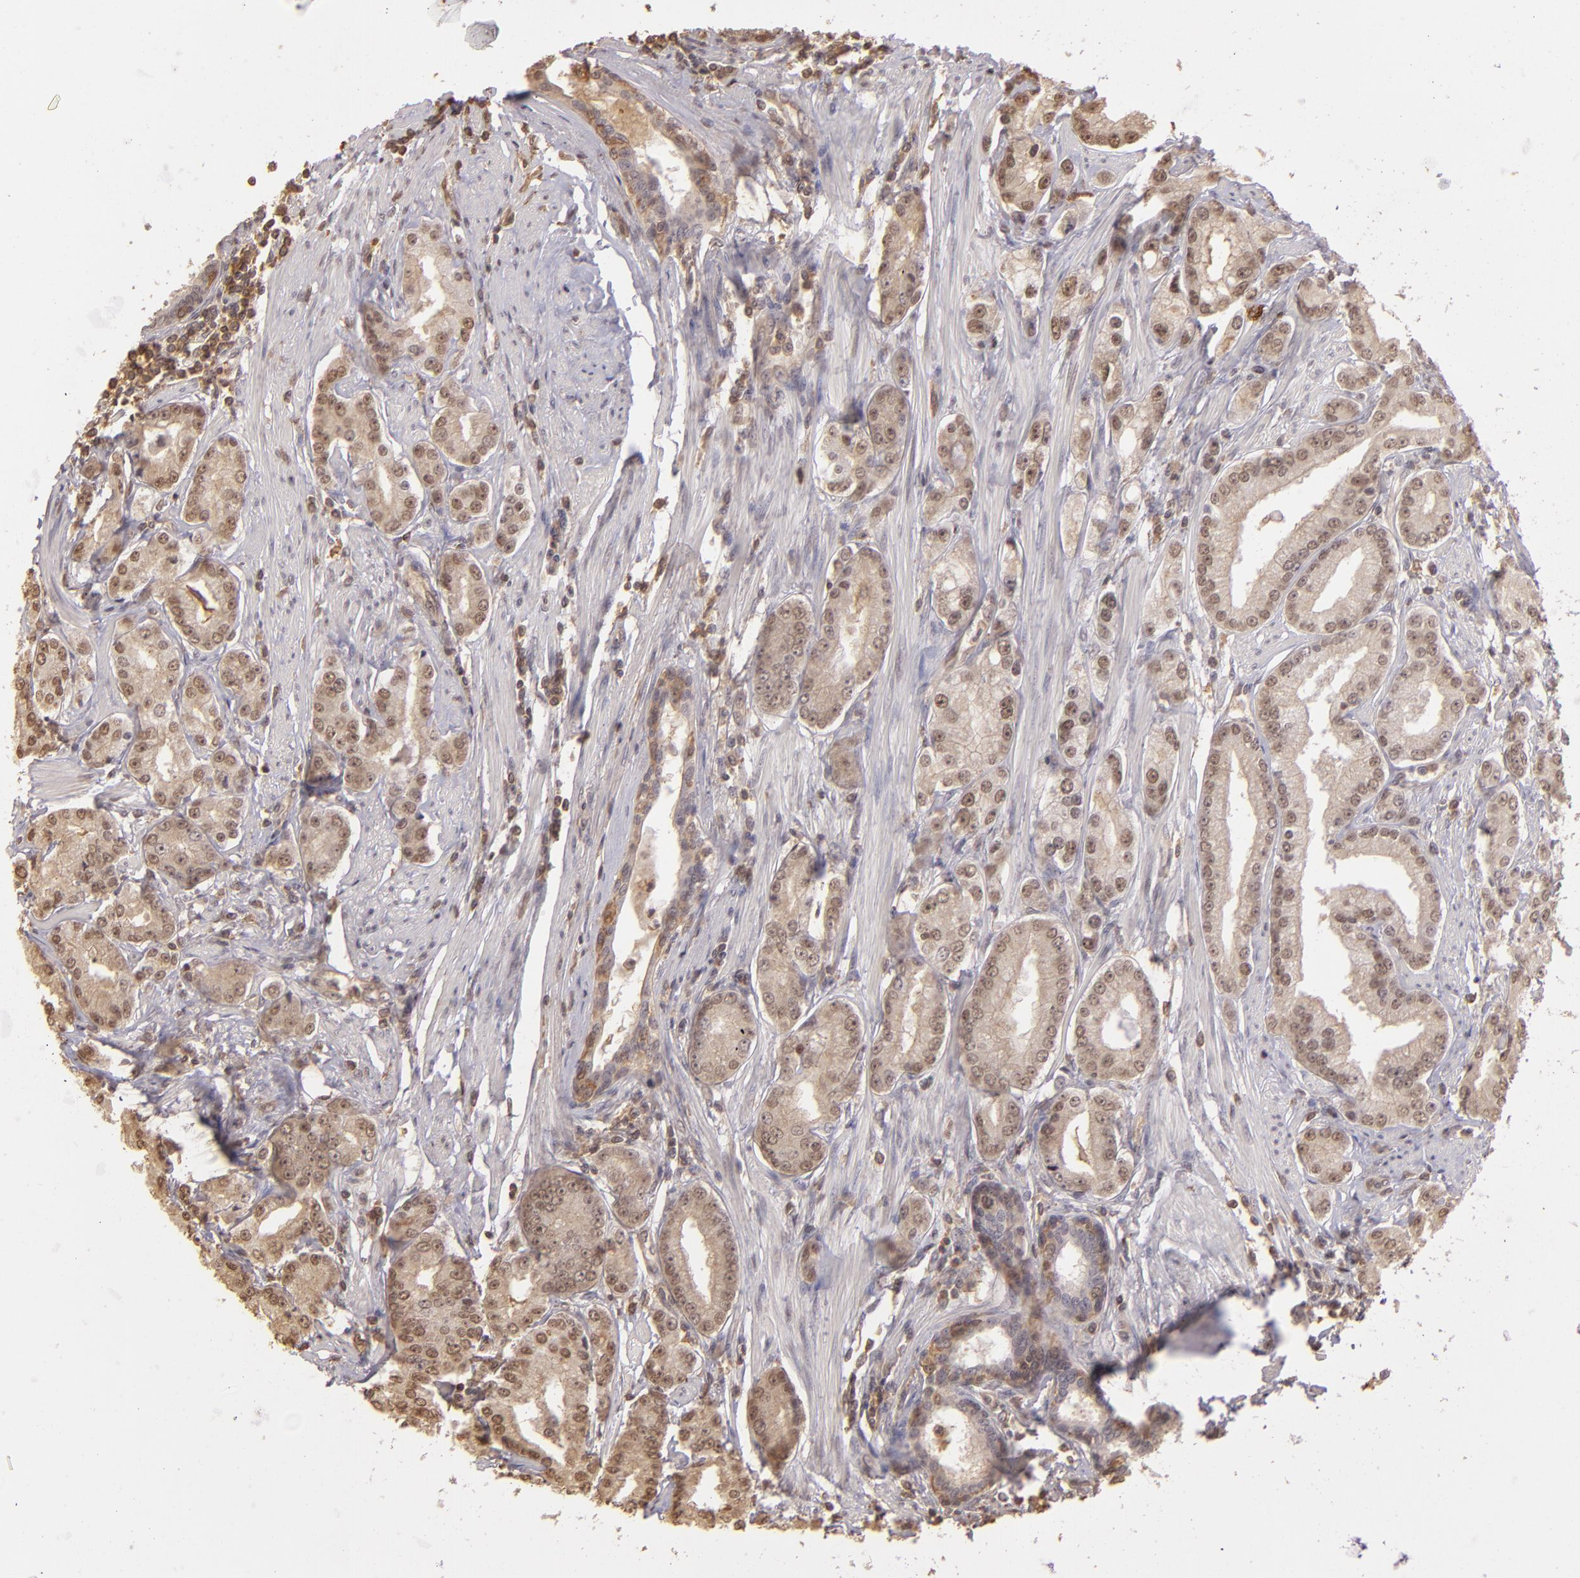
{"staining": {"intensity": "weak", "quantity": ">75%", "location": "cytoplasmic/membranous"}, "tissue": "prostate cancer", "cell_type": "Tumor cells", "image_type": "cancer", "snomed": [{"axis": "morphology", "description": "Adenocarcinoma, Medium grade"}, {"axis": "topography", "description": "Prostate"}], "caption": "Protein analysis of prostate cancer (adenocarcinoma (medium-grade)) tissue exhibits weak cytoplasmic/membranous positivity in about >75% of tumor cells.", "gene": "ARPC2", "patient": {"sex": "male", "age": 72}}